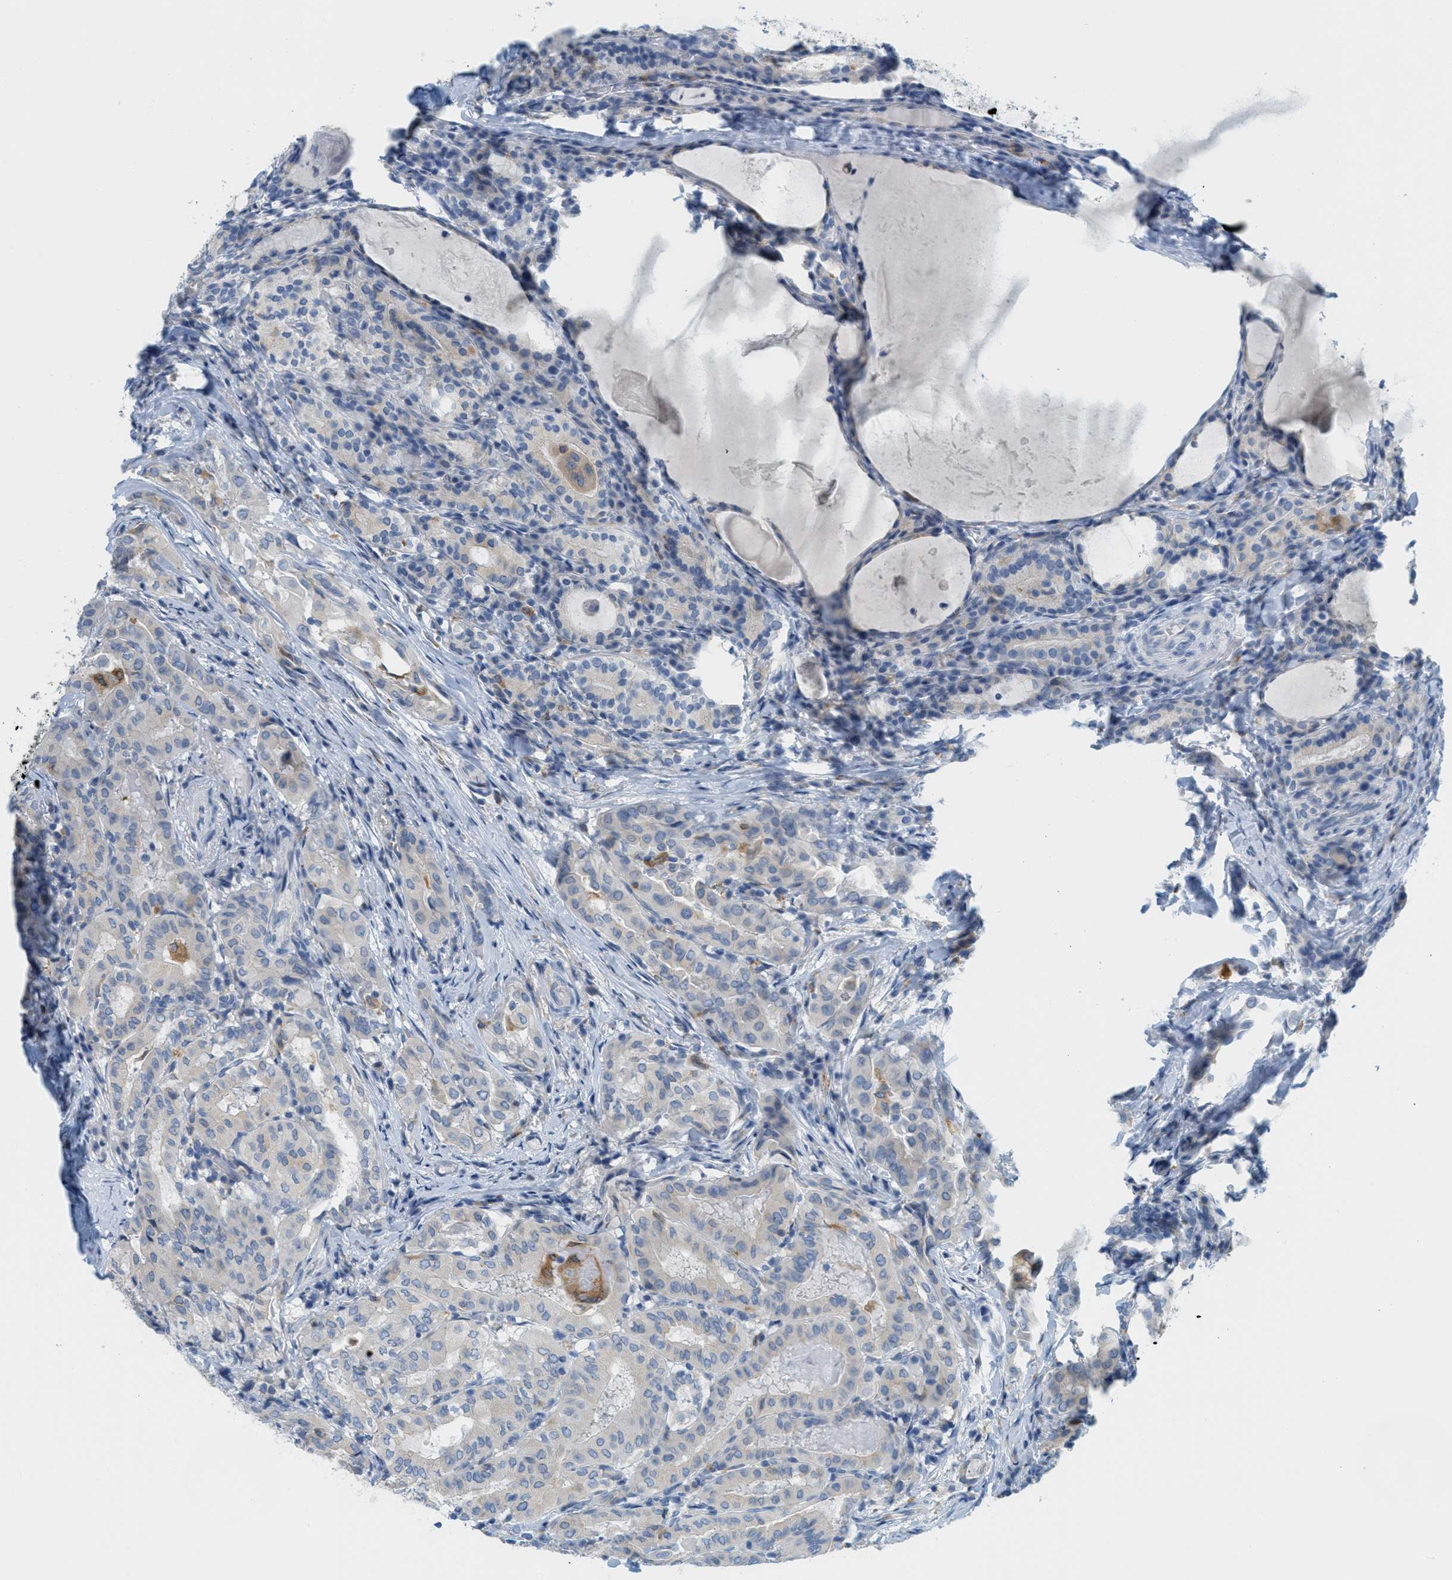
{"staining": {"intensity": "negative", "quantity": "none", "location": "none"}, "tissue": "thyroid cancer", "cell_type": "Tumor cells", "image_type": "cancer", "snomed": [{"axis": "morphology", "description": "Papillary adenocarcinoma, NOS"}, {"axis": "topography", "description": "Thyroid gland"}], "caption": "IHC image of papillary adenocarcinoma (thyroid) stained for a protein (brown), which demonstrates no positivity in tumor cells.", "gene": "TEX264", "patient": {"sex": "female", "age": 42}}